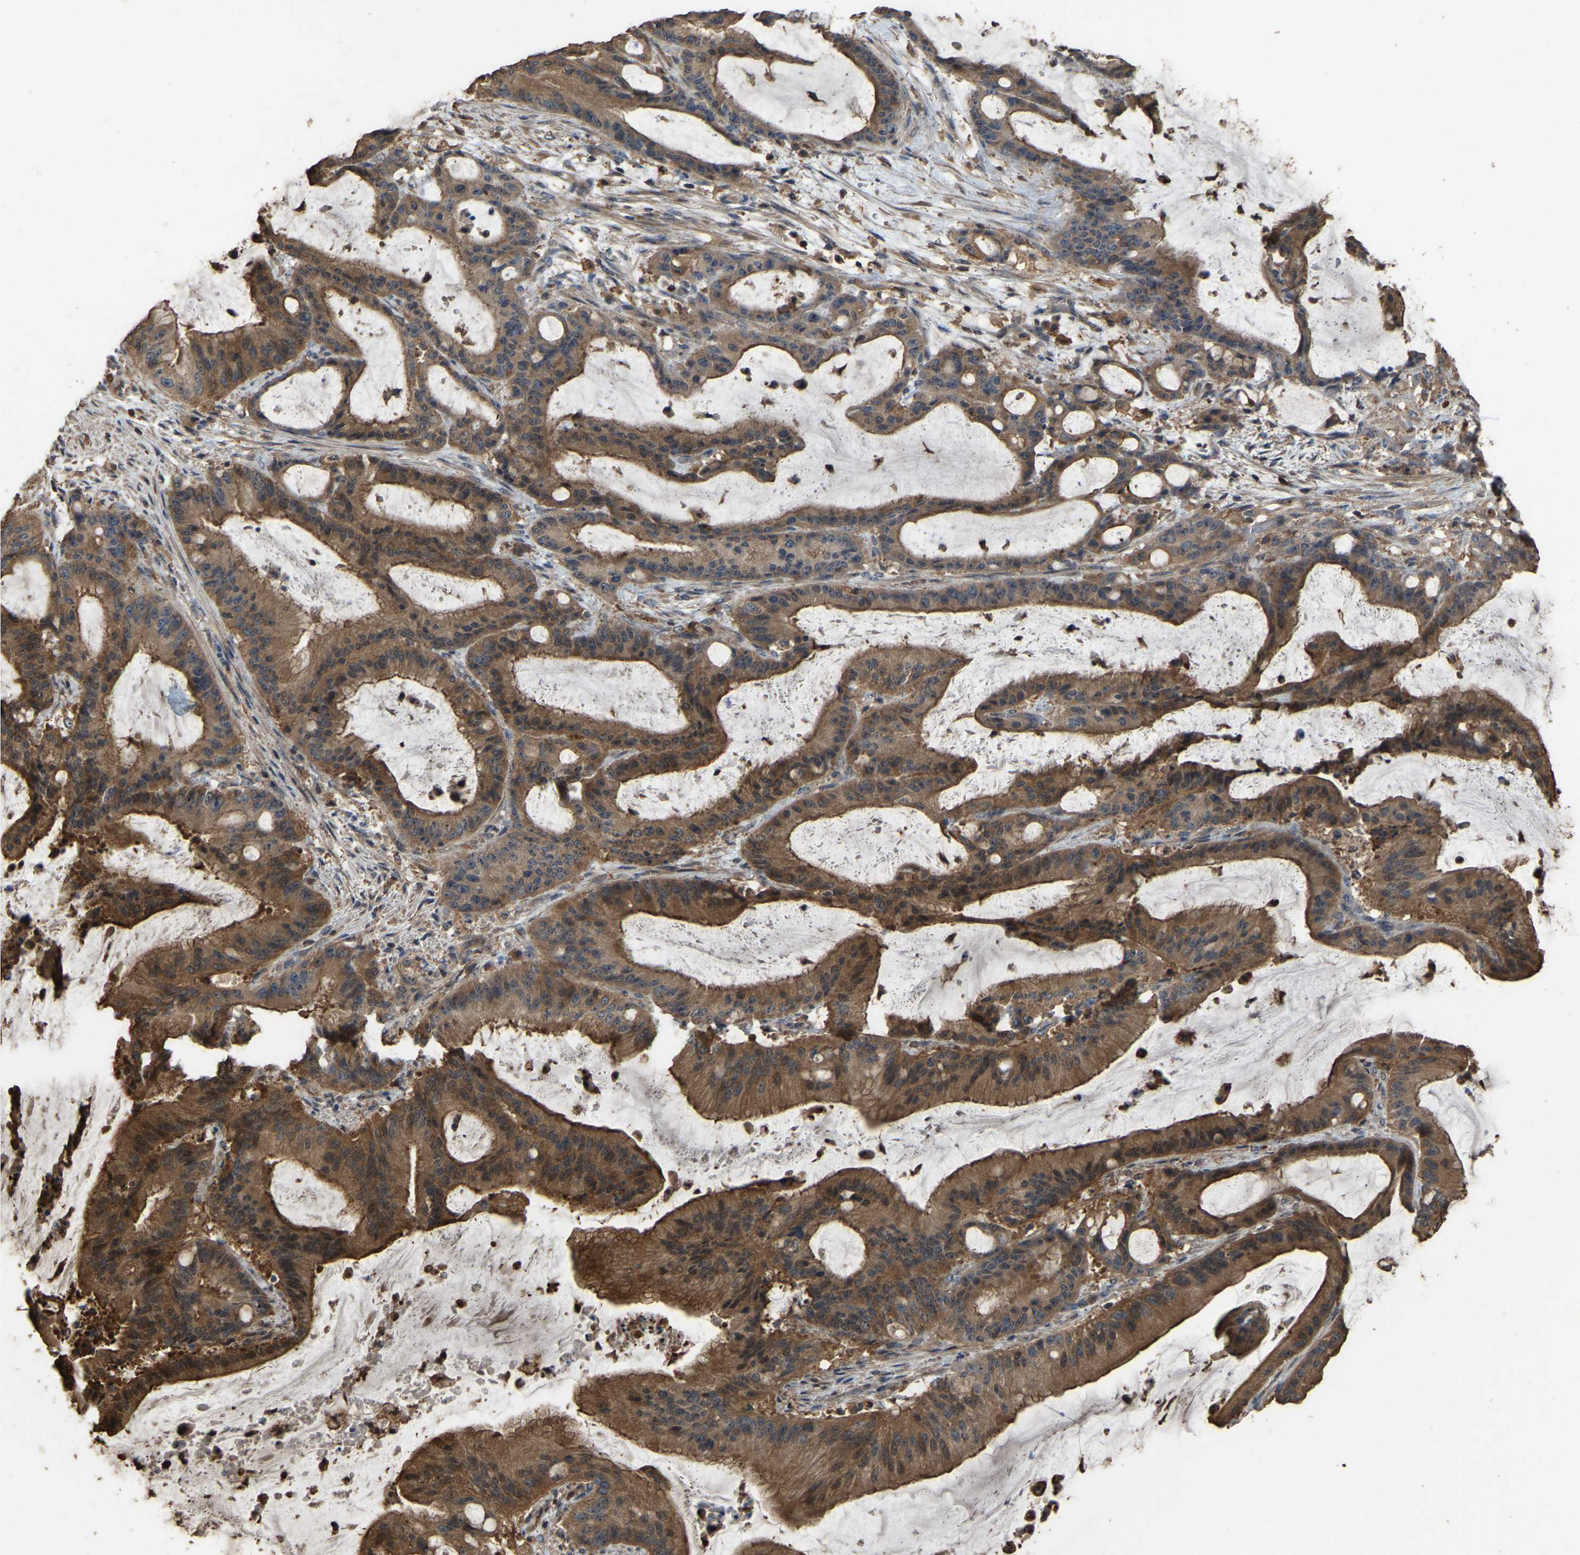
{"staining": {"intensity": "moderate", "quantity": ">75%", "location": "cytoplasmic/membranous"}, "tissue": "liver cancer", "cell_type": "Tumor cells", "image_type": "cancer", "snomed": [{"axis": "morphology", "description": "Normal tissue, NOS"}, {"axis": "morphology", "description": "Cholangiocarcinoma"}, {"axis": "topography", "description": "Liver"}, {"axis": "topography", "description": "Peripheral nerve tissue"}], "caption": "This is an image of immunohistochemistry (IHC) staining of liver cholangiocarcinoma, which shows moderate positivity in the cytoplasmic/membranous of tumor cells.", "gene": "FHIT", "patient": {"sex": "female", "age": 73}}